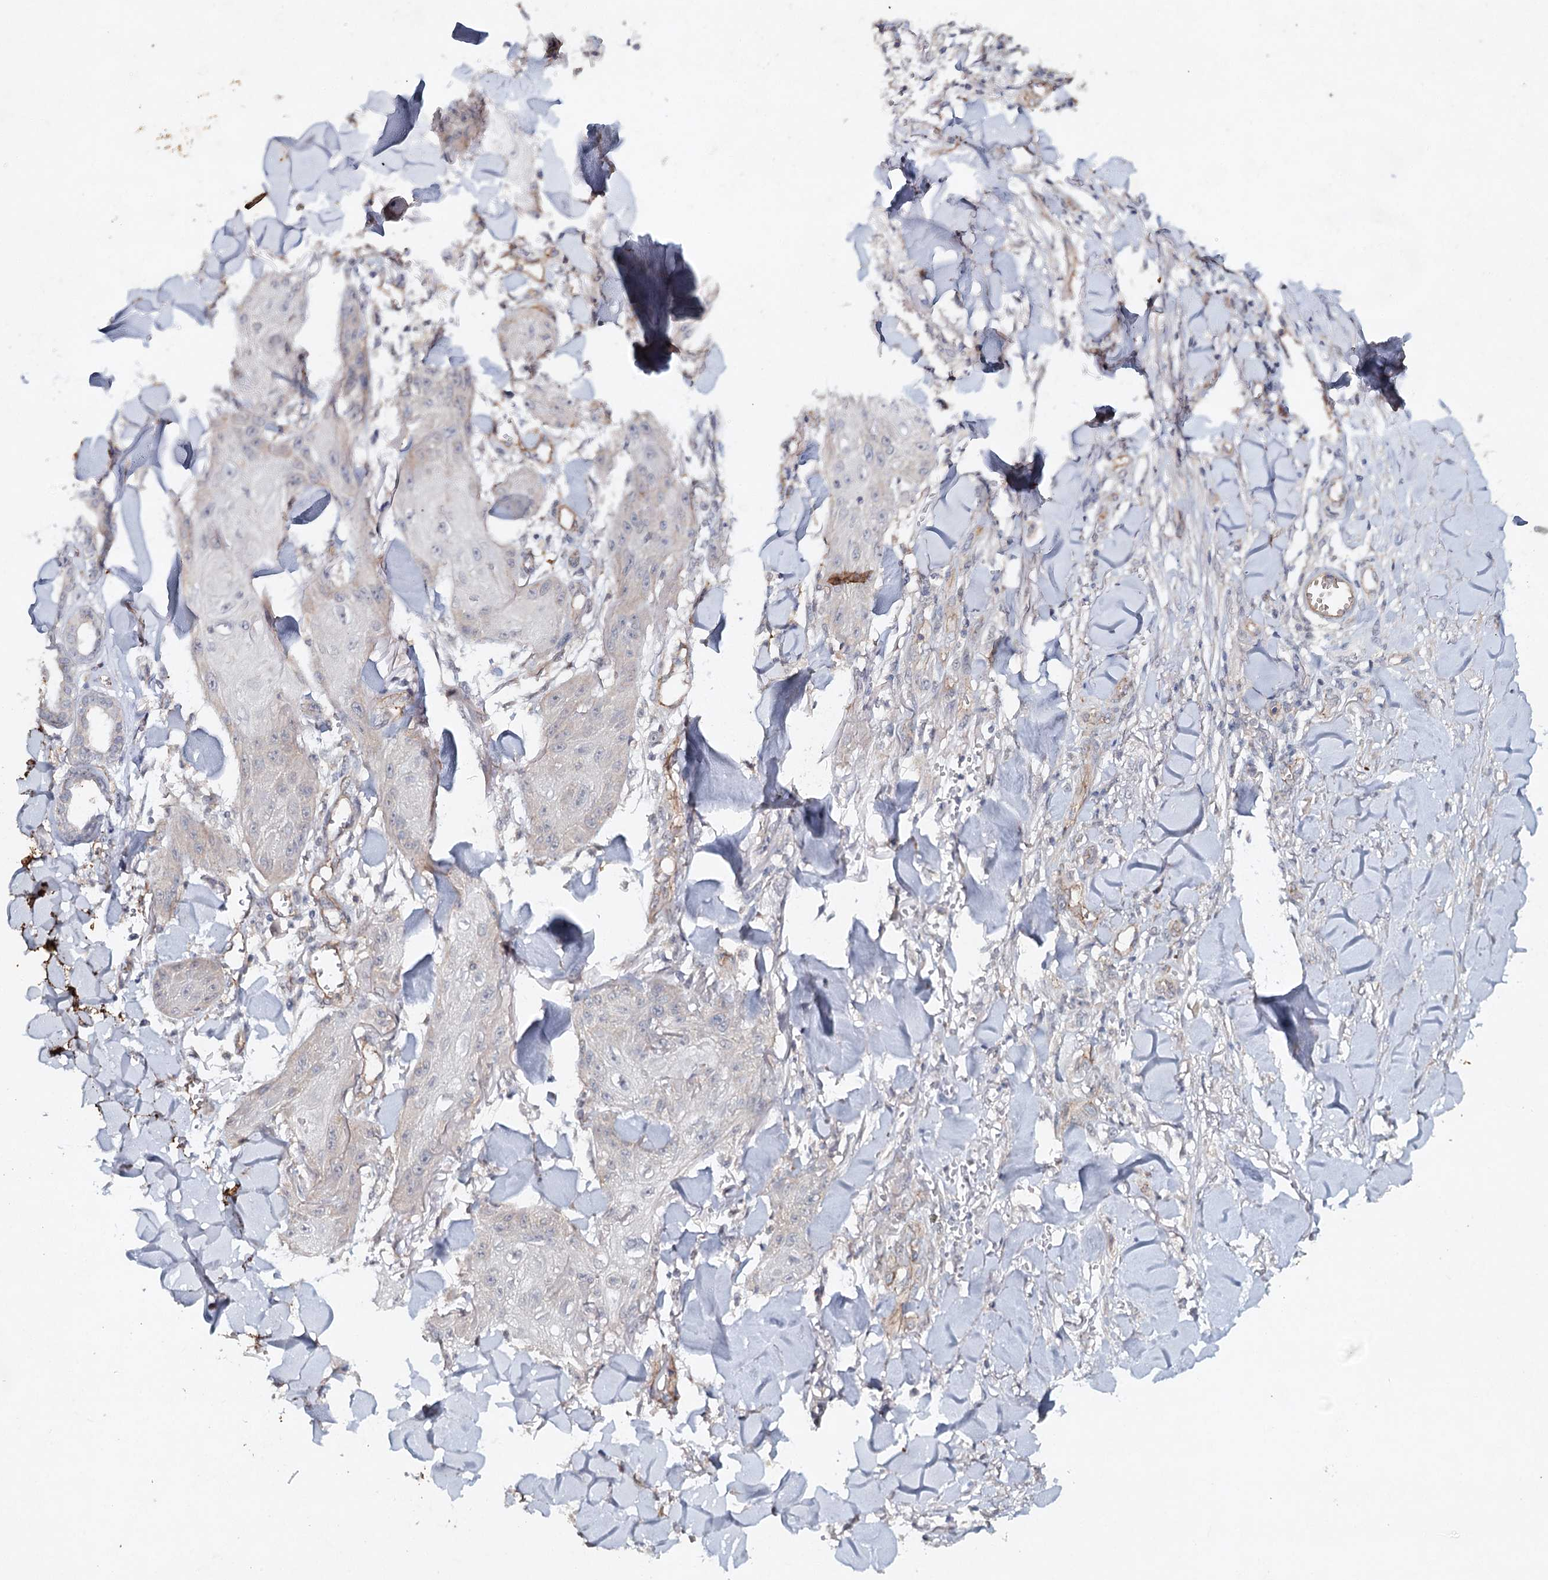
{"staining": {"intensity": "negative", "quantity": "none", "location": "none"}, "tissue": "skin cancer", "cell_type": "Tumor cells", "image_type": "cancer", "snomed": [{"axis": "morphology", "description": "Squamous cell carcinoma, NOS"}, {"axis": "topography", "description": "Skin"}], "caption": "High power microscopy histopathology image of an immunohistochemistry (IHC) micrograph of skin squamous cell carcinoma, revealing no significant positivity in tumor cells.", "gene": "SYNPO", "patient": {"sex": "male", "age": 74}}